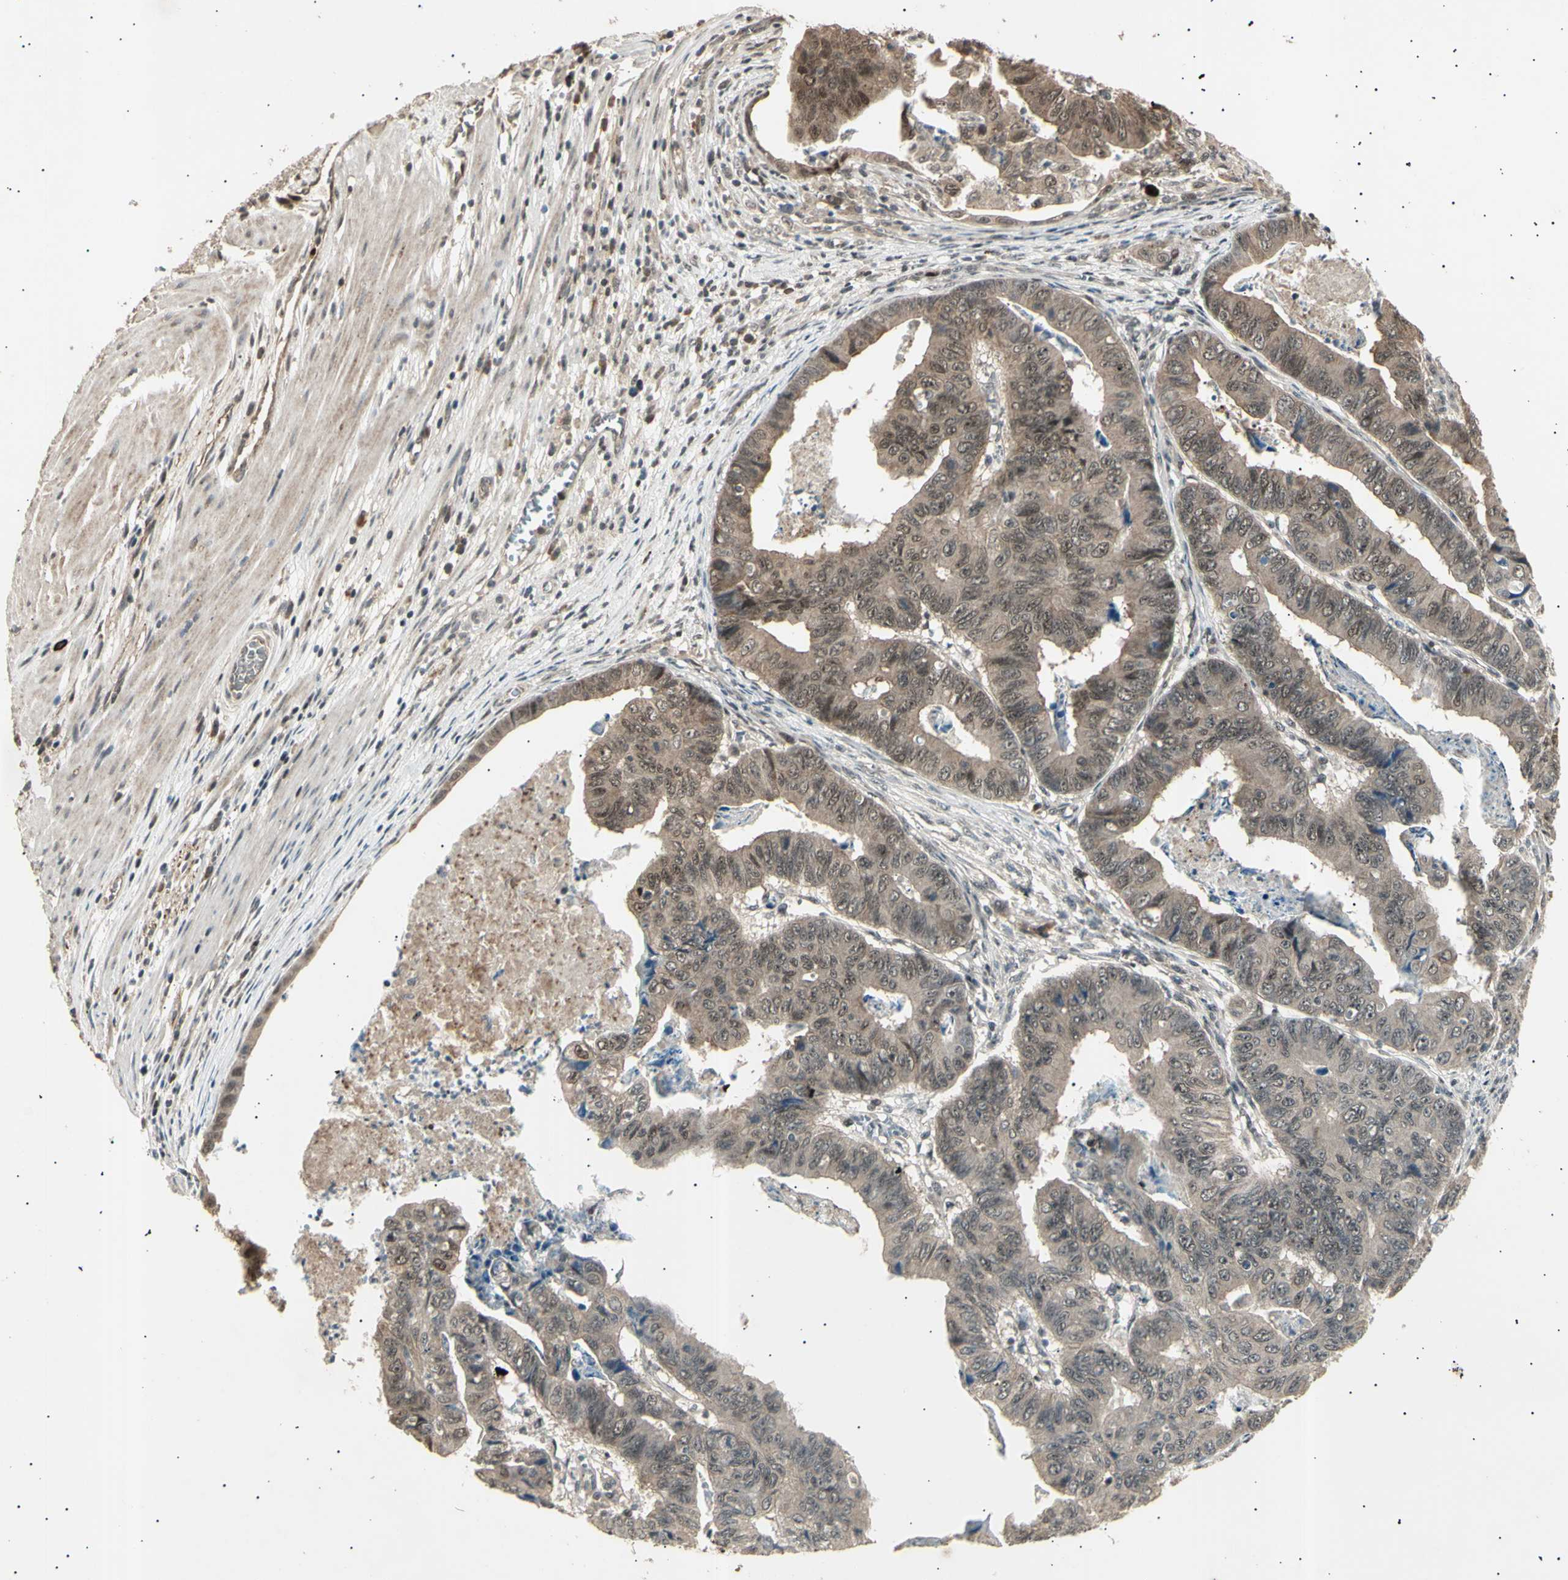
{"staining": {"intensity": "weak", "quantity": ">75%", "location": "cytoplasmic/membranous,nuclear"}, "tissue": "stomach cancer", "cell_type": "Tumor cells", "image_type": "cancer", "snomed": [{"axis": "morphology", "description": "Adenocarcinoma, NOS"}, {"axis": "topography", "description": "Stomach, lower"}], "caption": "IHC of human adenocarcinoma (stomach) exhibits low levels of weak cytoplasmic/membranous and nuclear staining in approximately >75% of tumor cells.", "gene": "NUAK2", "patient": {"sex": "male", "age": 77}}